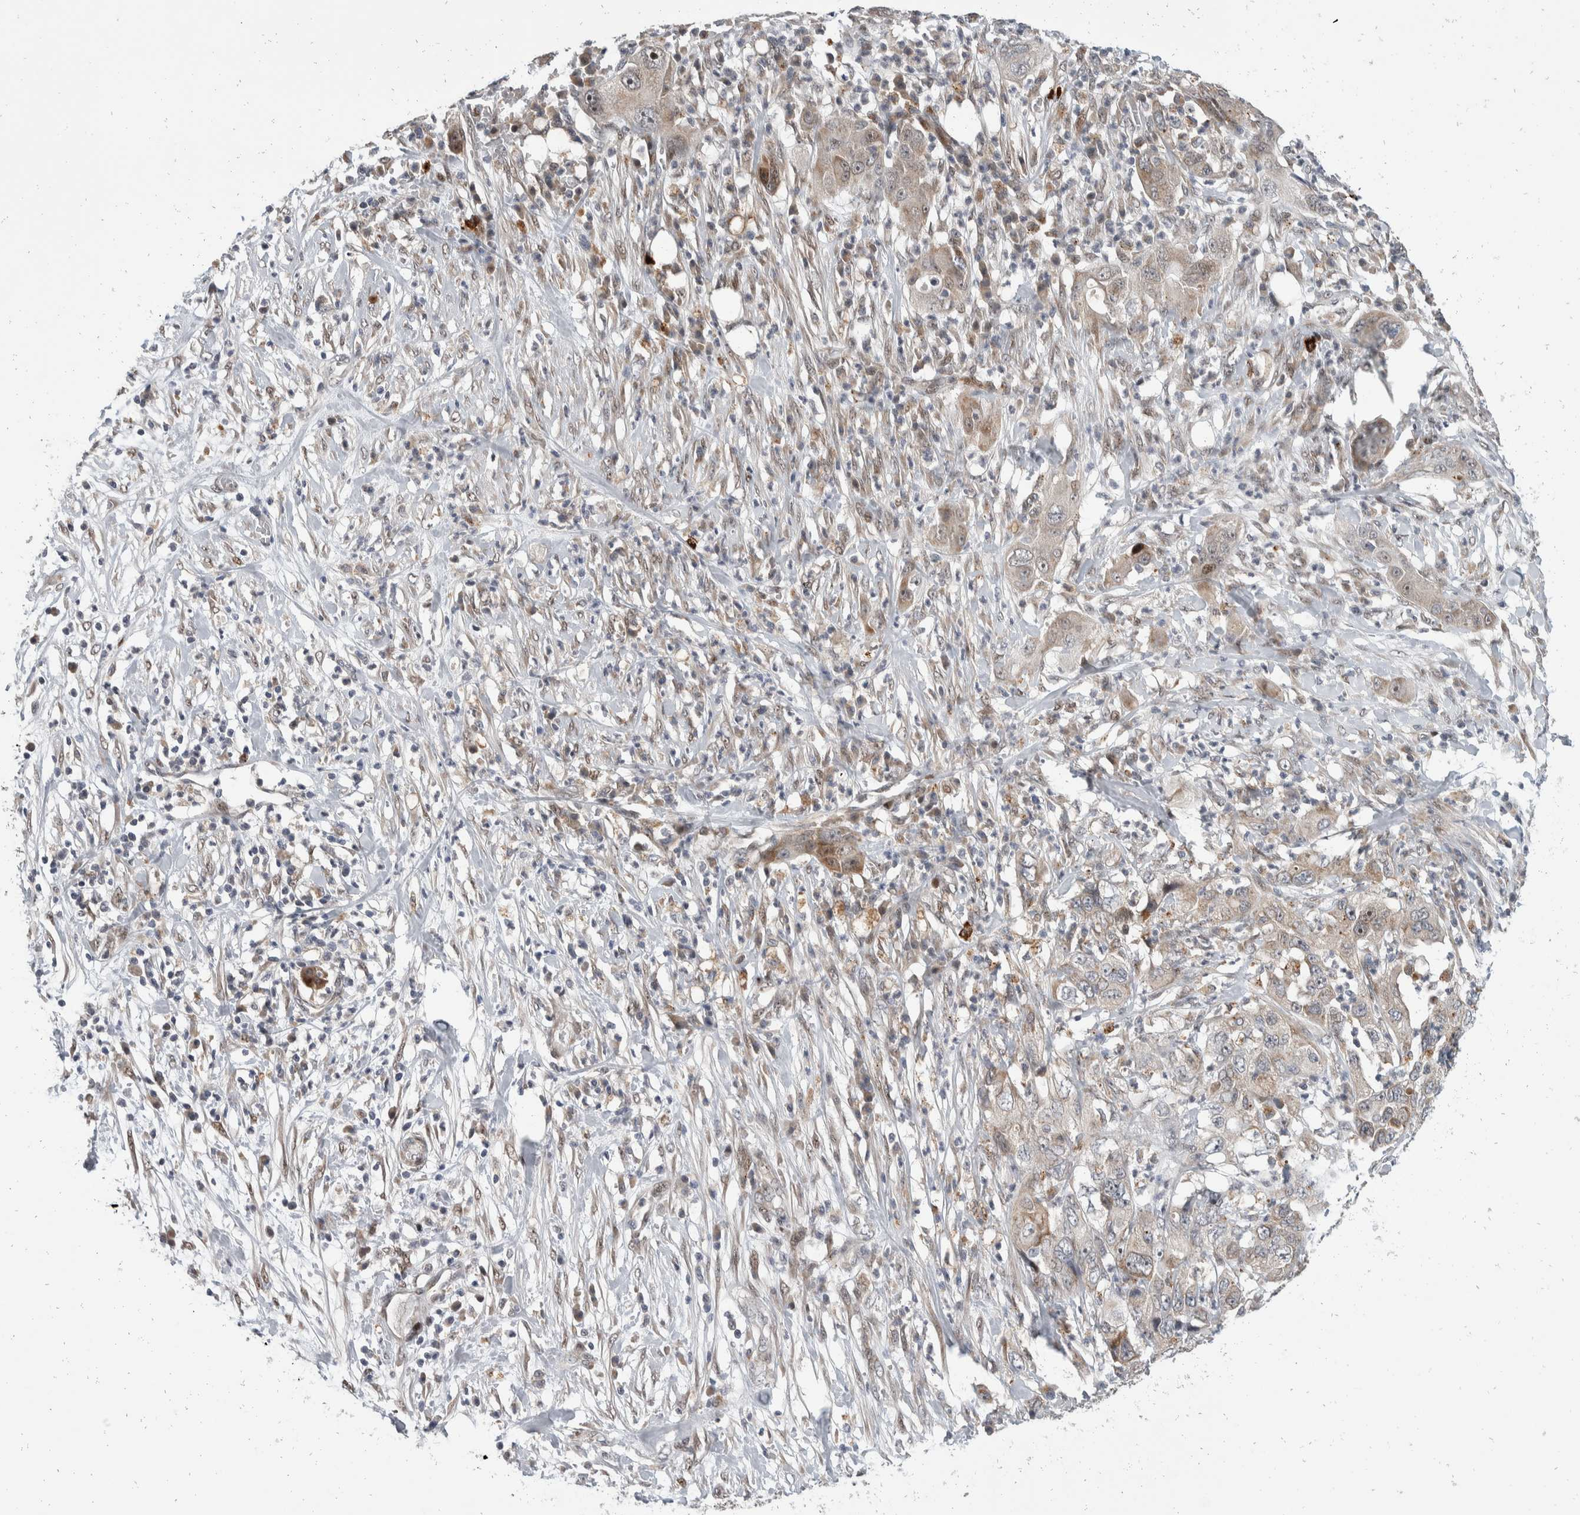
{"staining": {"intensity": "moderate", "quantity": "<25%", "location": "cytoplasmic/membranous,nuclear"}, "tissue": "pancreatic cancer", "cell_type": "Tumor cells", "image_type": "cancer", "snomed": [{"axis": "morphology", "description": "Adenocarcinoma, NOS"}, {"axis": "topography", "description": "Pancreas"}], "caption": "DAB immunohistochemical staining of pancreatic adenocarcinoma reveals moderate cytoplasmic/membranous and nuclear protein positivity in about <25% of tumor cells.", "gene": "ZNF703", "patient": {"sex": "female", "age": 78}}